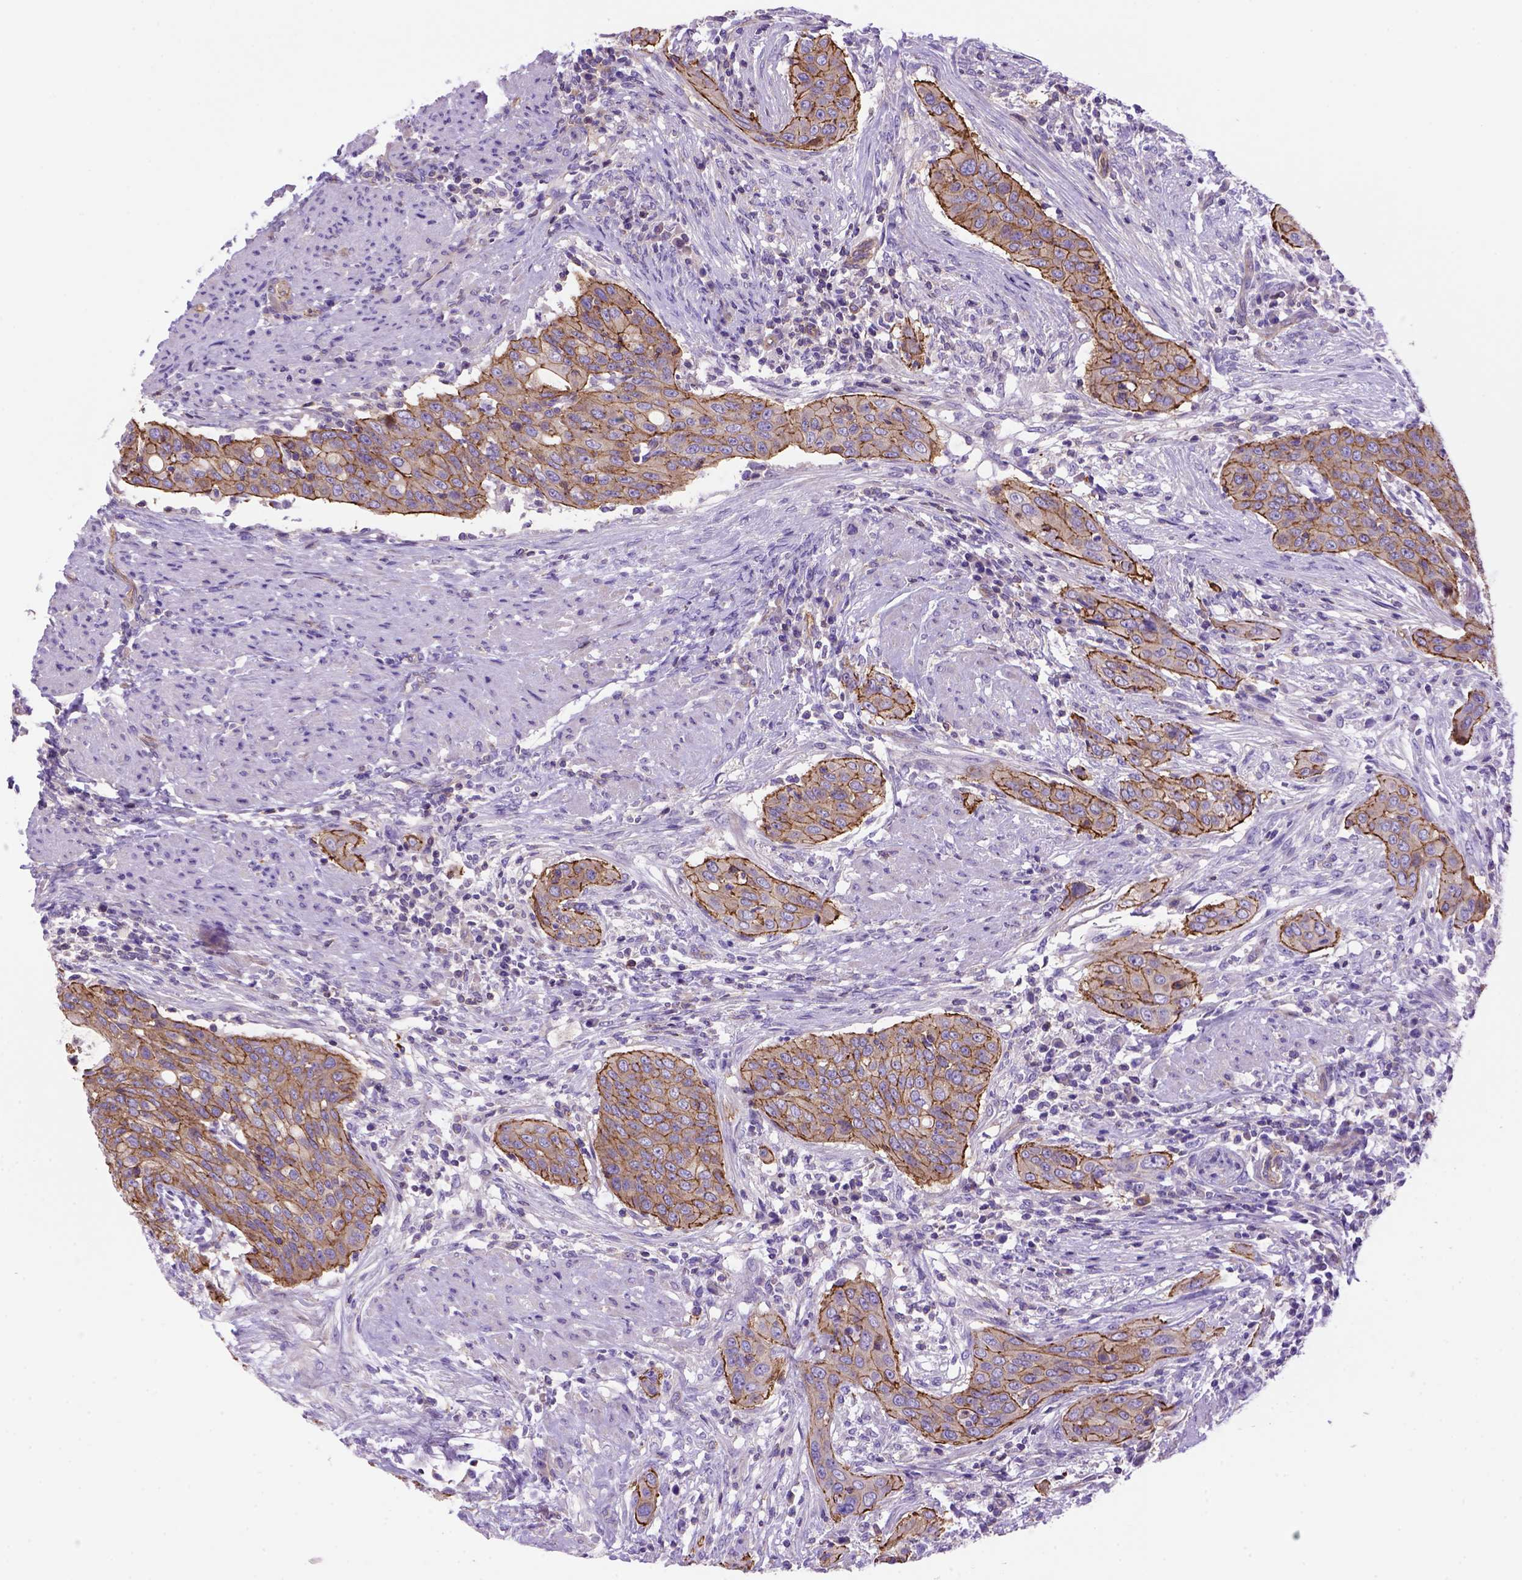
{"staining": {"intensity": "strong", "quantity": ">75%", "location": "cytoplasmic/membranous"}, "tissue": "urothelial cancer", "cell_type": "Tumor cells", "image_type": "cancer", "snomed": [{"axis": "morphology", "description": "Urothelial carcinoma, High grade"}, {"axis": "topography", "description": "Urinary bladder"}], "caption": "IHC (DAB) staining of urothelial carcinoma (high-grade) reveals strong cytoplasmic/membranous protein expression in approximately >75% of tumor cells.", "gene": "PEX12", "patient": {"sex": "male", "age": 82}}